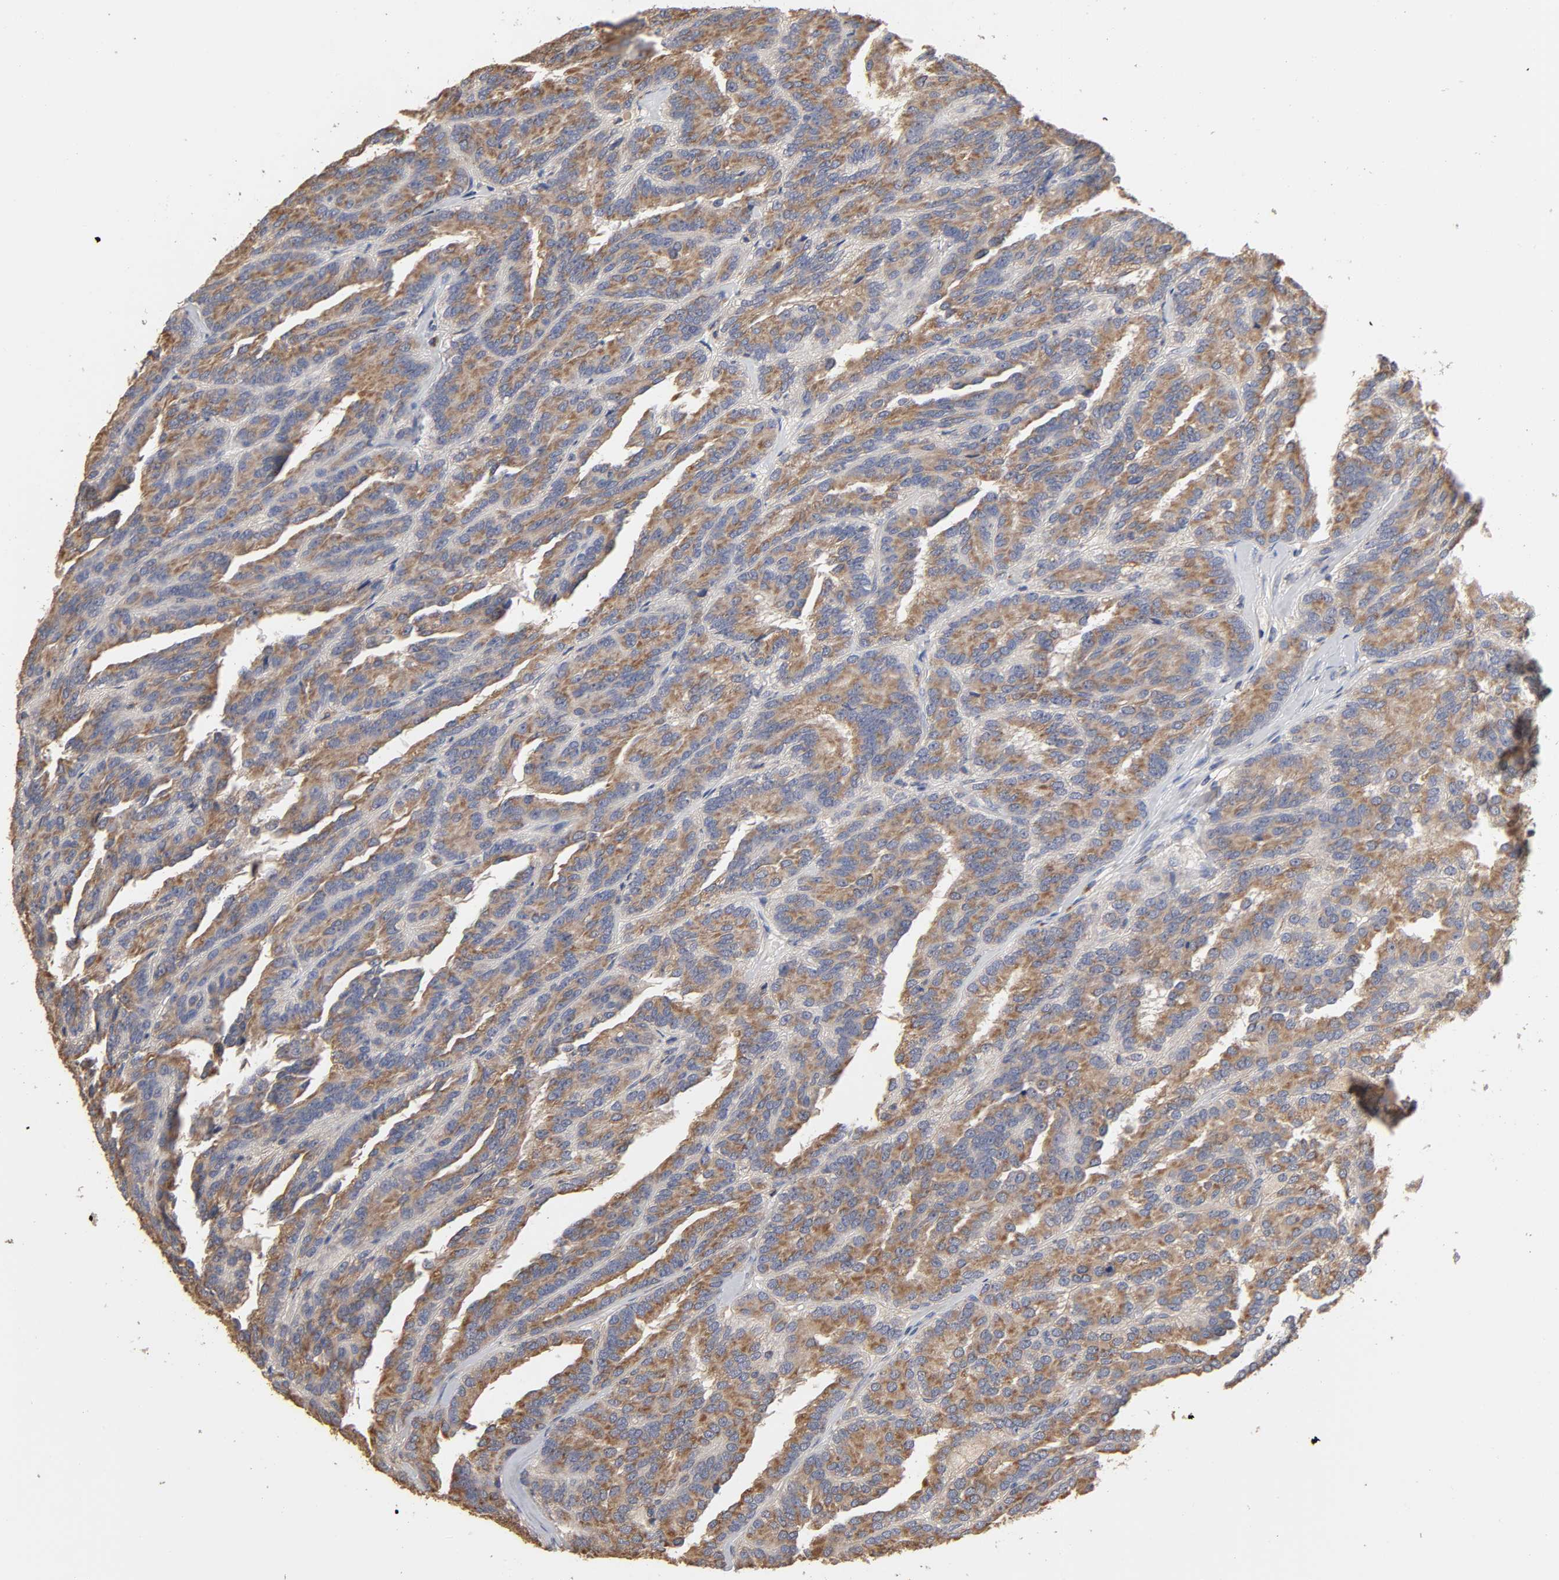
{"staining": {"intensity": "moderate", "quantity": ">75%", "location": "cytoplasmic/membranous"}, "tissue": "renal cancer", "cell_type": "Tumor cells", "image_type": "cancer", "snomed": [{"axis": "morphology", "description": "Adenocarcinoma, NOS"}, {"axis": "topography", "description": "Kidney"}], "caption": "Protein expression by IHC reveals moderate cytoplasmic/membranous expression in about >75% of tumor cells in renal cancer.", "gene": "EIF4G2", "patient": {"sex": "male", "age": 46}}